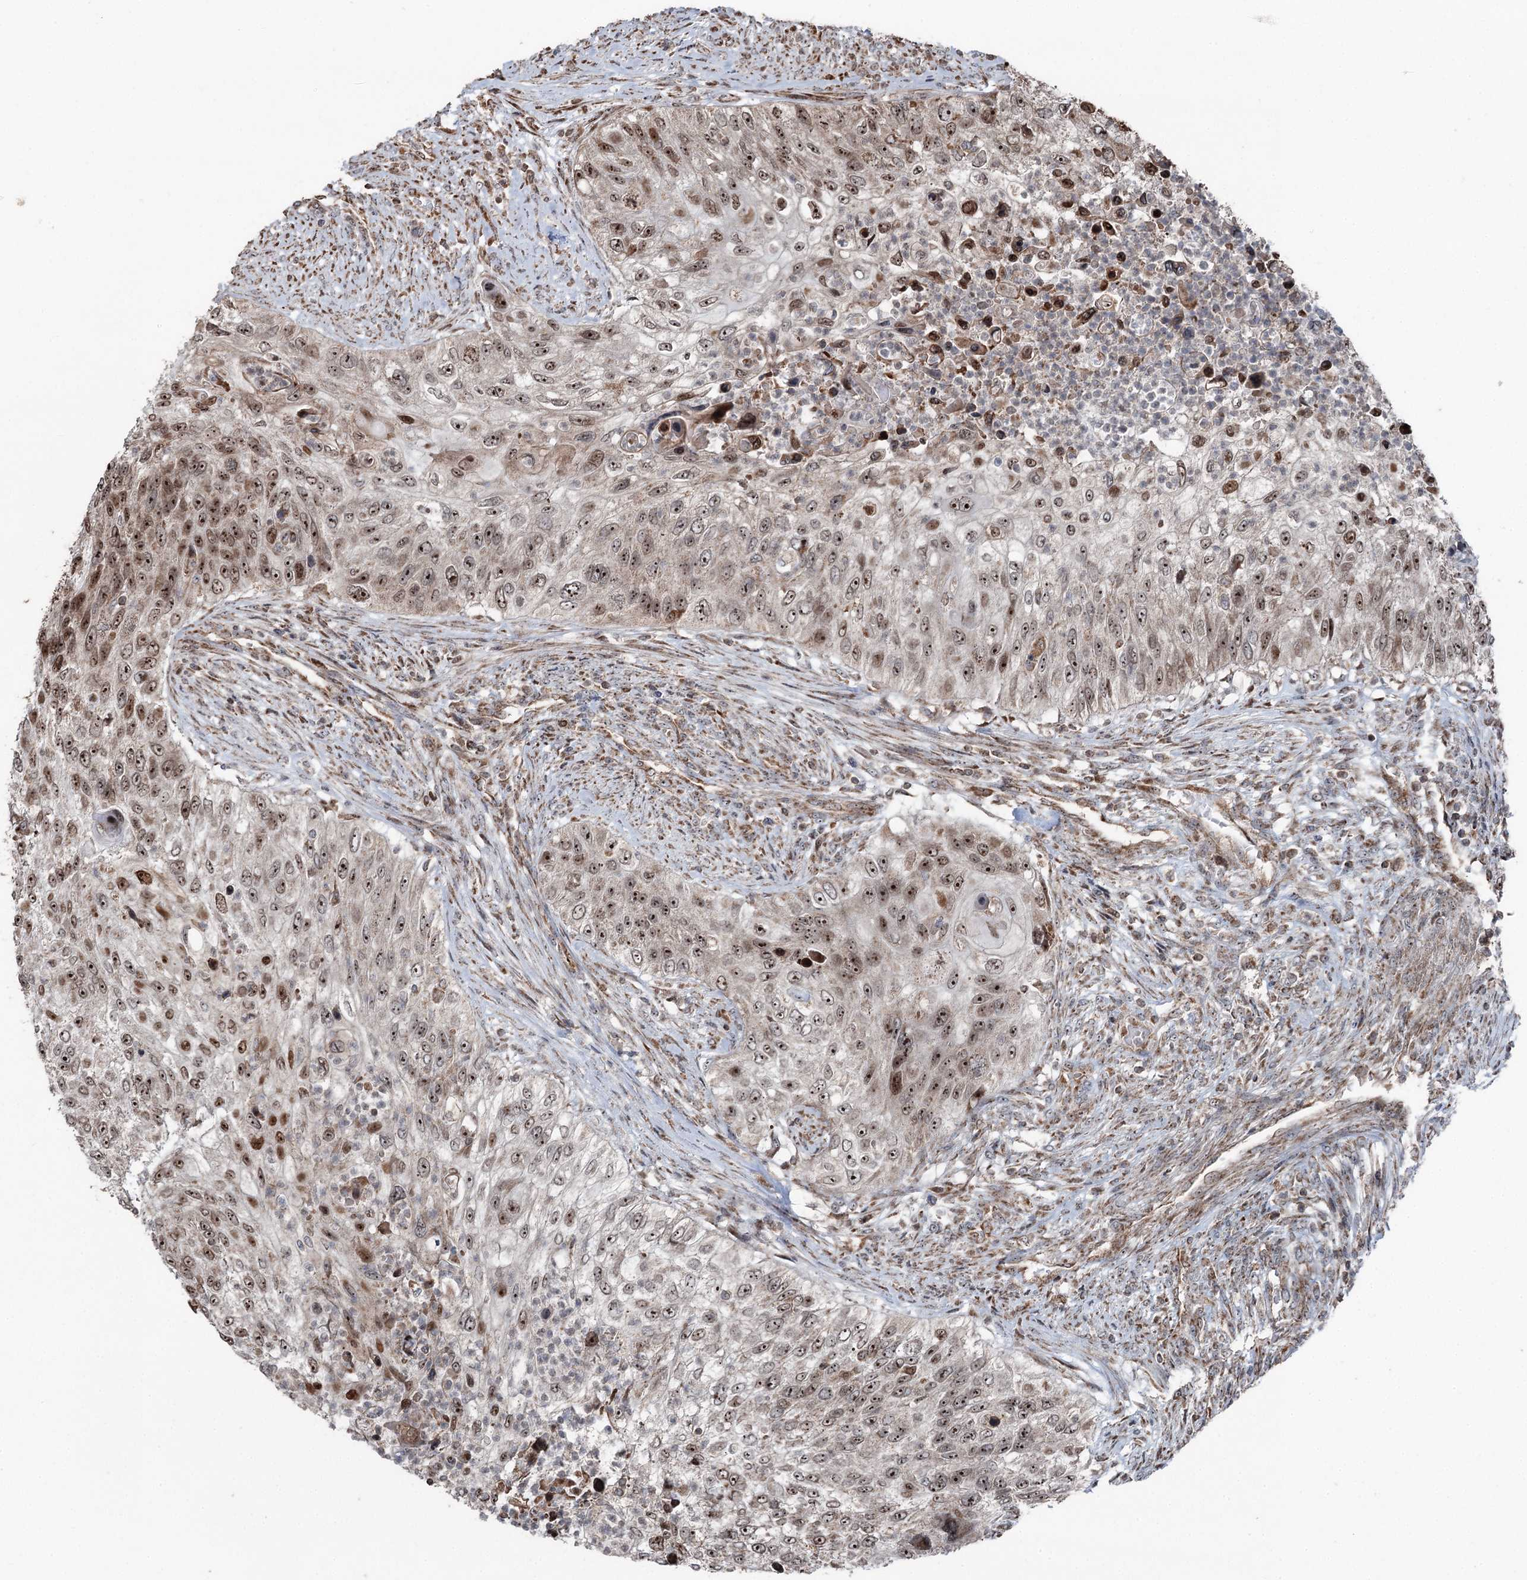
{"staining": {"intensity": "strong", "quantity": ">75%", "location": "cytoplasmic/membranous,nuclear"}, "tissue": "urothelial cancer", "cell_type": "Tumor cells", "image_type": "cancer", "snomed": [{"axis": "morphology", "description": "Urothelial carcinoma, High grade"}, {"axis": "topography", "description": "Urinary bladder"}], "caption": "There is high levels of strong cytoplasmic/membranous and nuclear staining in tumor cells of urothelial cancer, as demonstrated by immunohistochemical staining (brown color).", "gene": "STEEP1", "patient": {"sex": "female", "age": 60}}